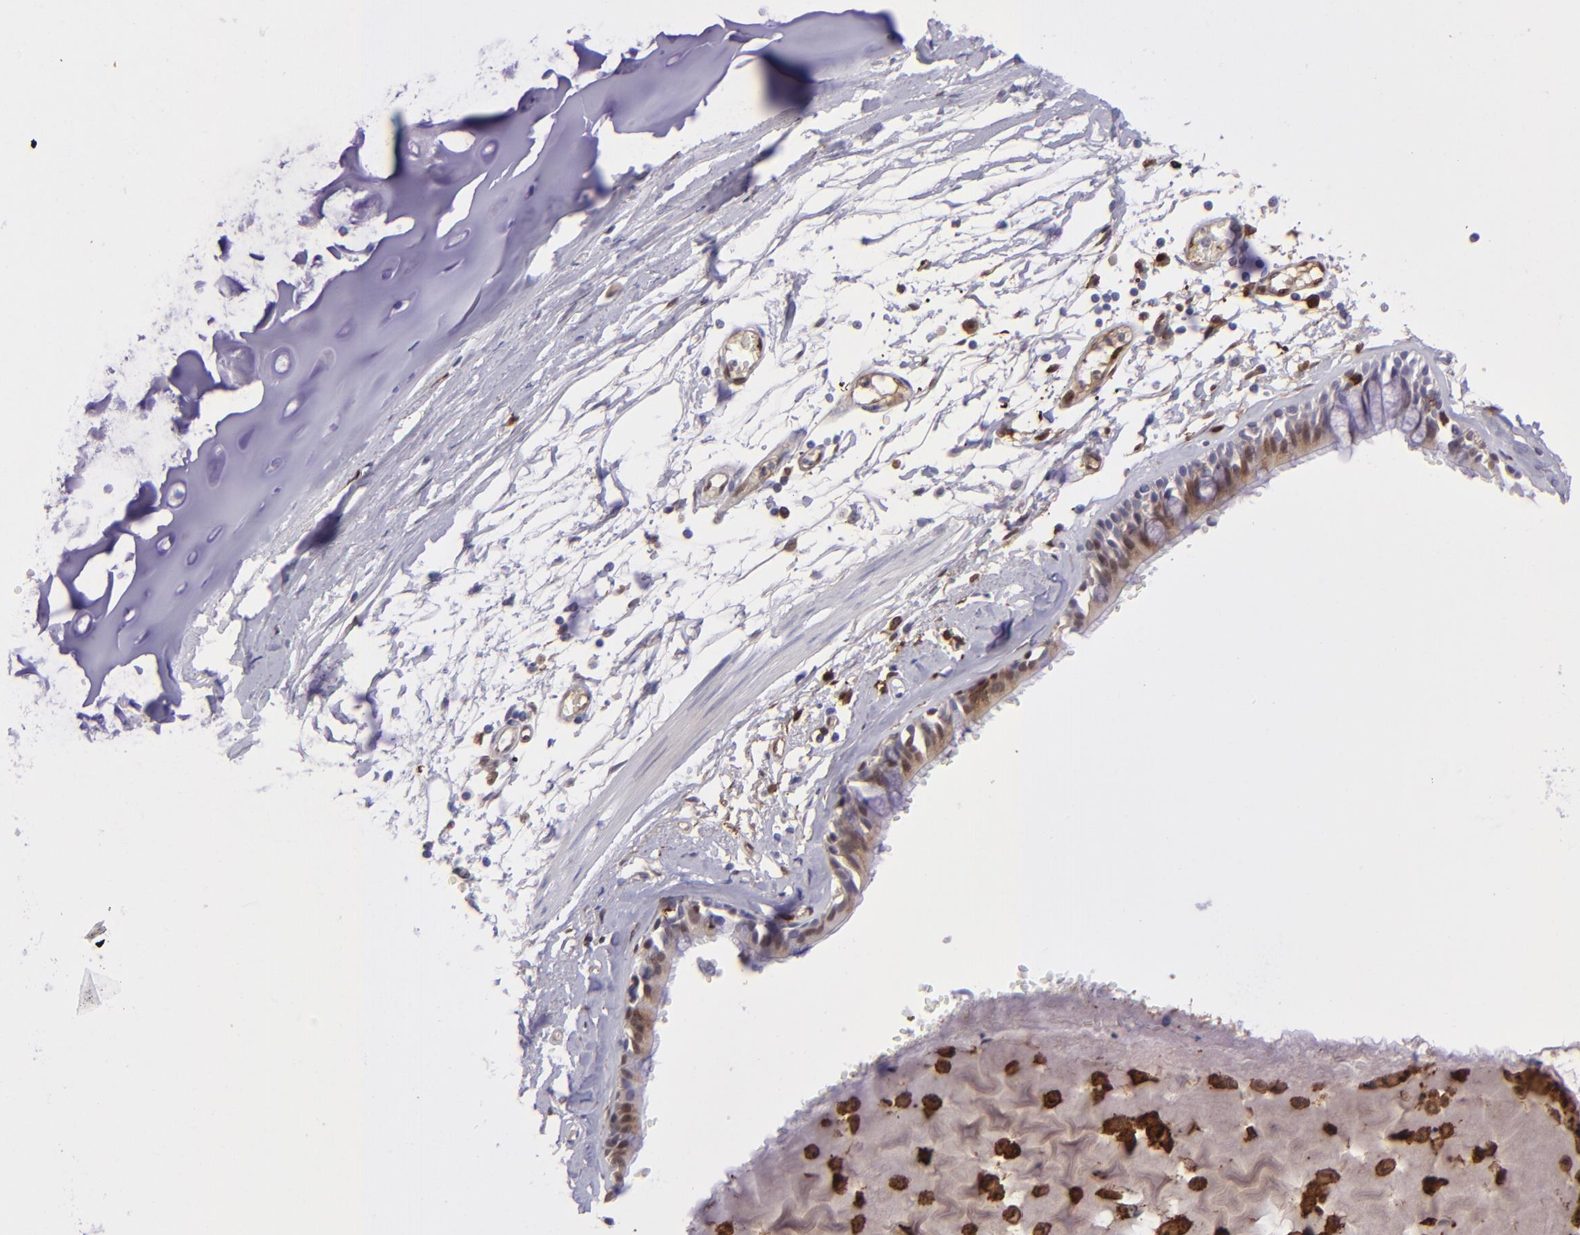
{"staining": {"intensity": "weak", "quantity": "25%-75%", "location": "cytoplasmic/membranous"}, "tissue": "adipose tissue", "cell_type": "Adipocytes", "image_type": "normal", "snomed": [{"axis": "morphology", "description": "Normal tissue, NOS"}, {"axis": "topography", "description": "Bronchus"}, {"axis": "topography", "description": "Lung"}], "caption": "Human adipose tissue stained for a protein (brown) reveals weak cytoplasmic/membranous positive staining in about 25%-75% of adipocytes.", "gene": "TYMP", "patient": {"sex": "female", "age": 56}}